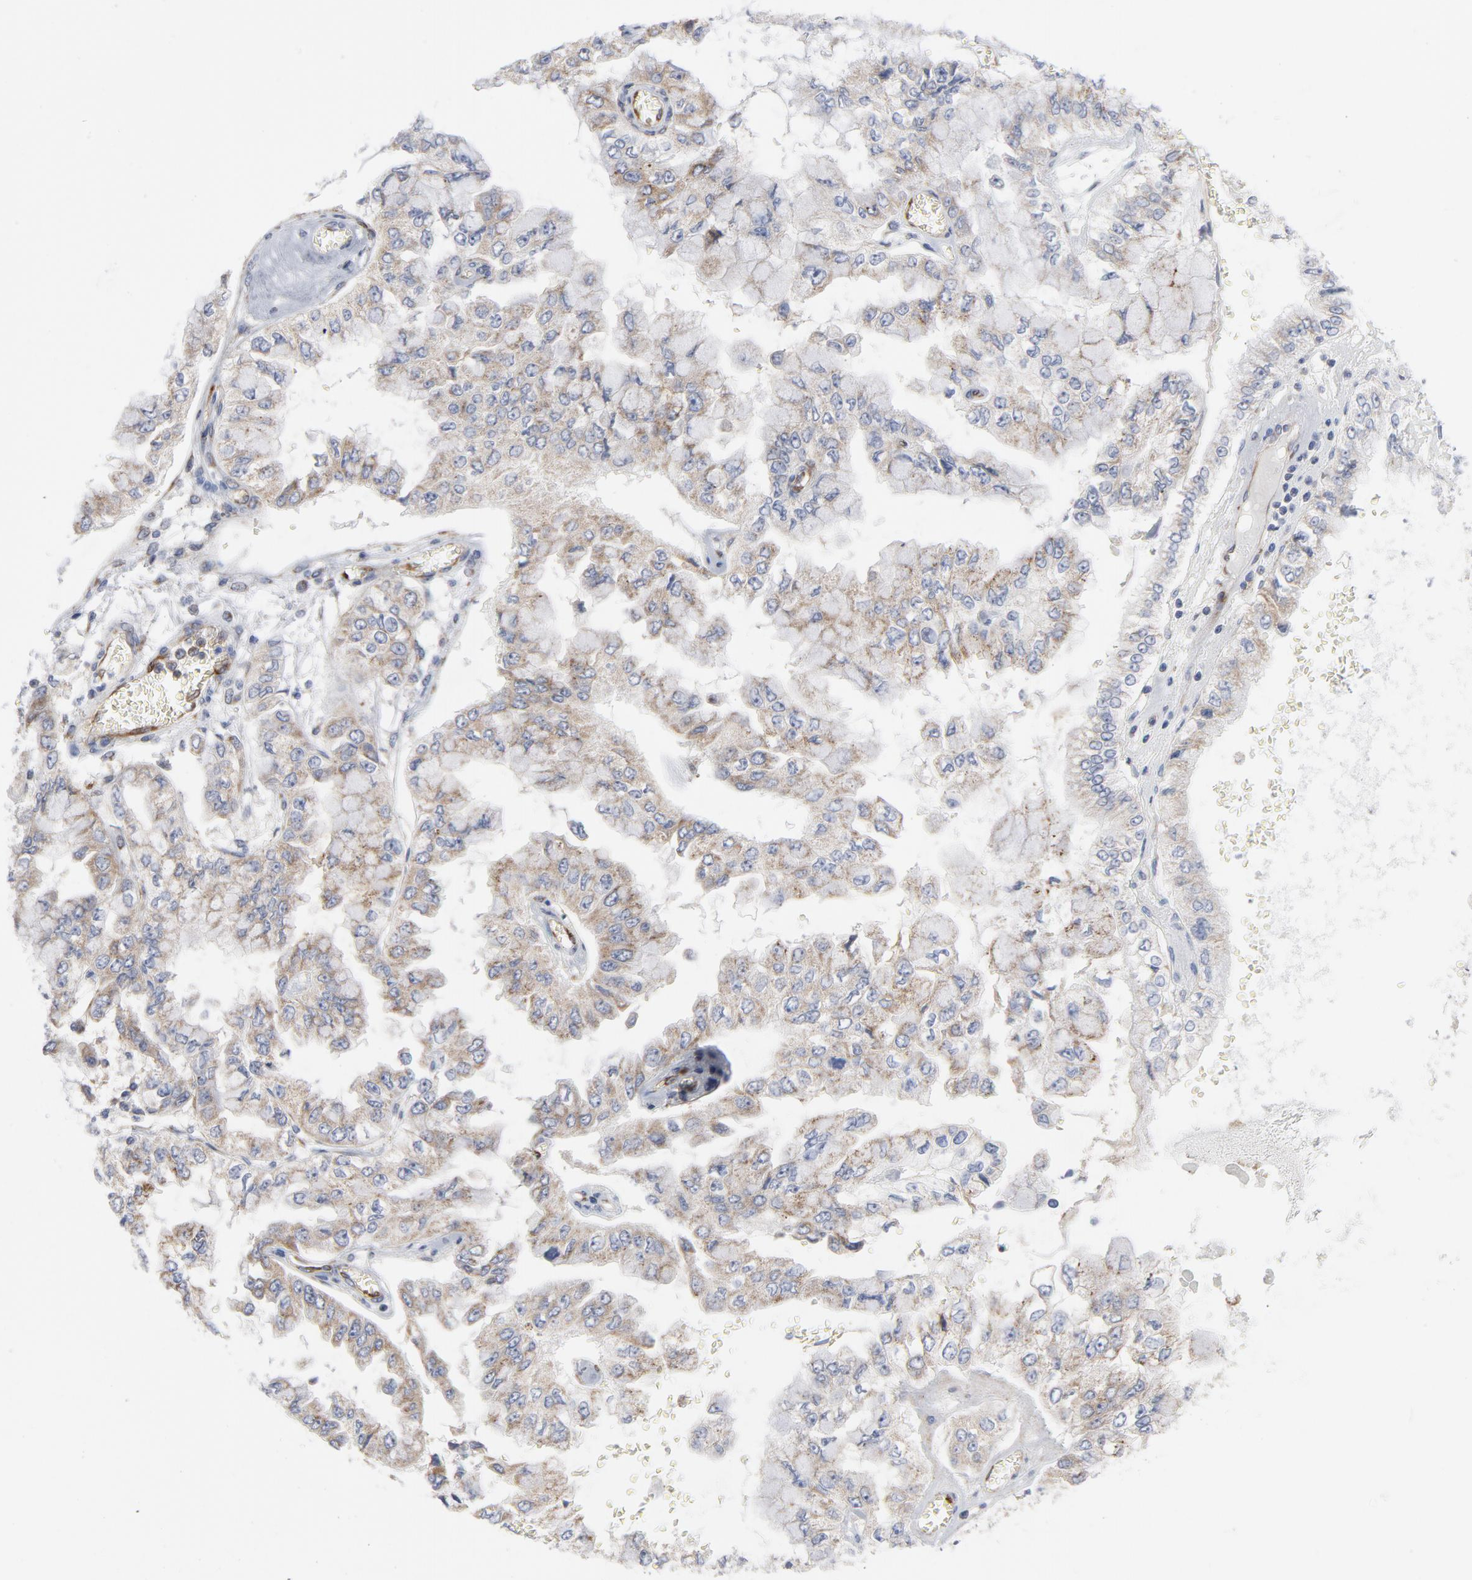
{"staining": {"intensity": "weak", "quantity": ">75%", "location": "cytoplasmic/membranous"}, "tissue": "liver cancer", "cell_type": "Tumor cells", "image_type": "cancer", "snomed": [{"axis": "morphology", "description": "Cholangiocarcinoma"}, {"axis": "topography", "description": "Liver"}], "caption": "Brown immunohistochemical staining in human cholangiocarcinoma (liver) displays weak cytoplasmic/membranous staining in approximately >75% of tumor cells.", "gene": "OXA1L", "patient": {"sex": "female", "age": 79}}